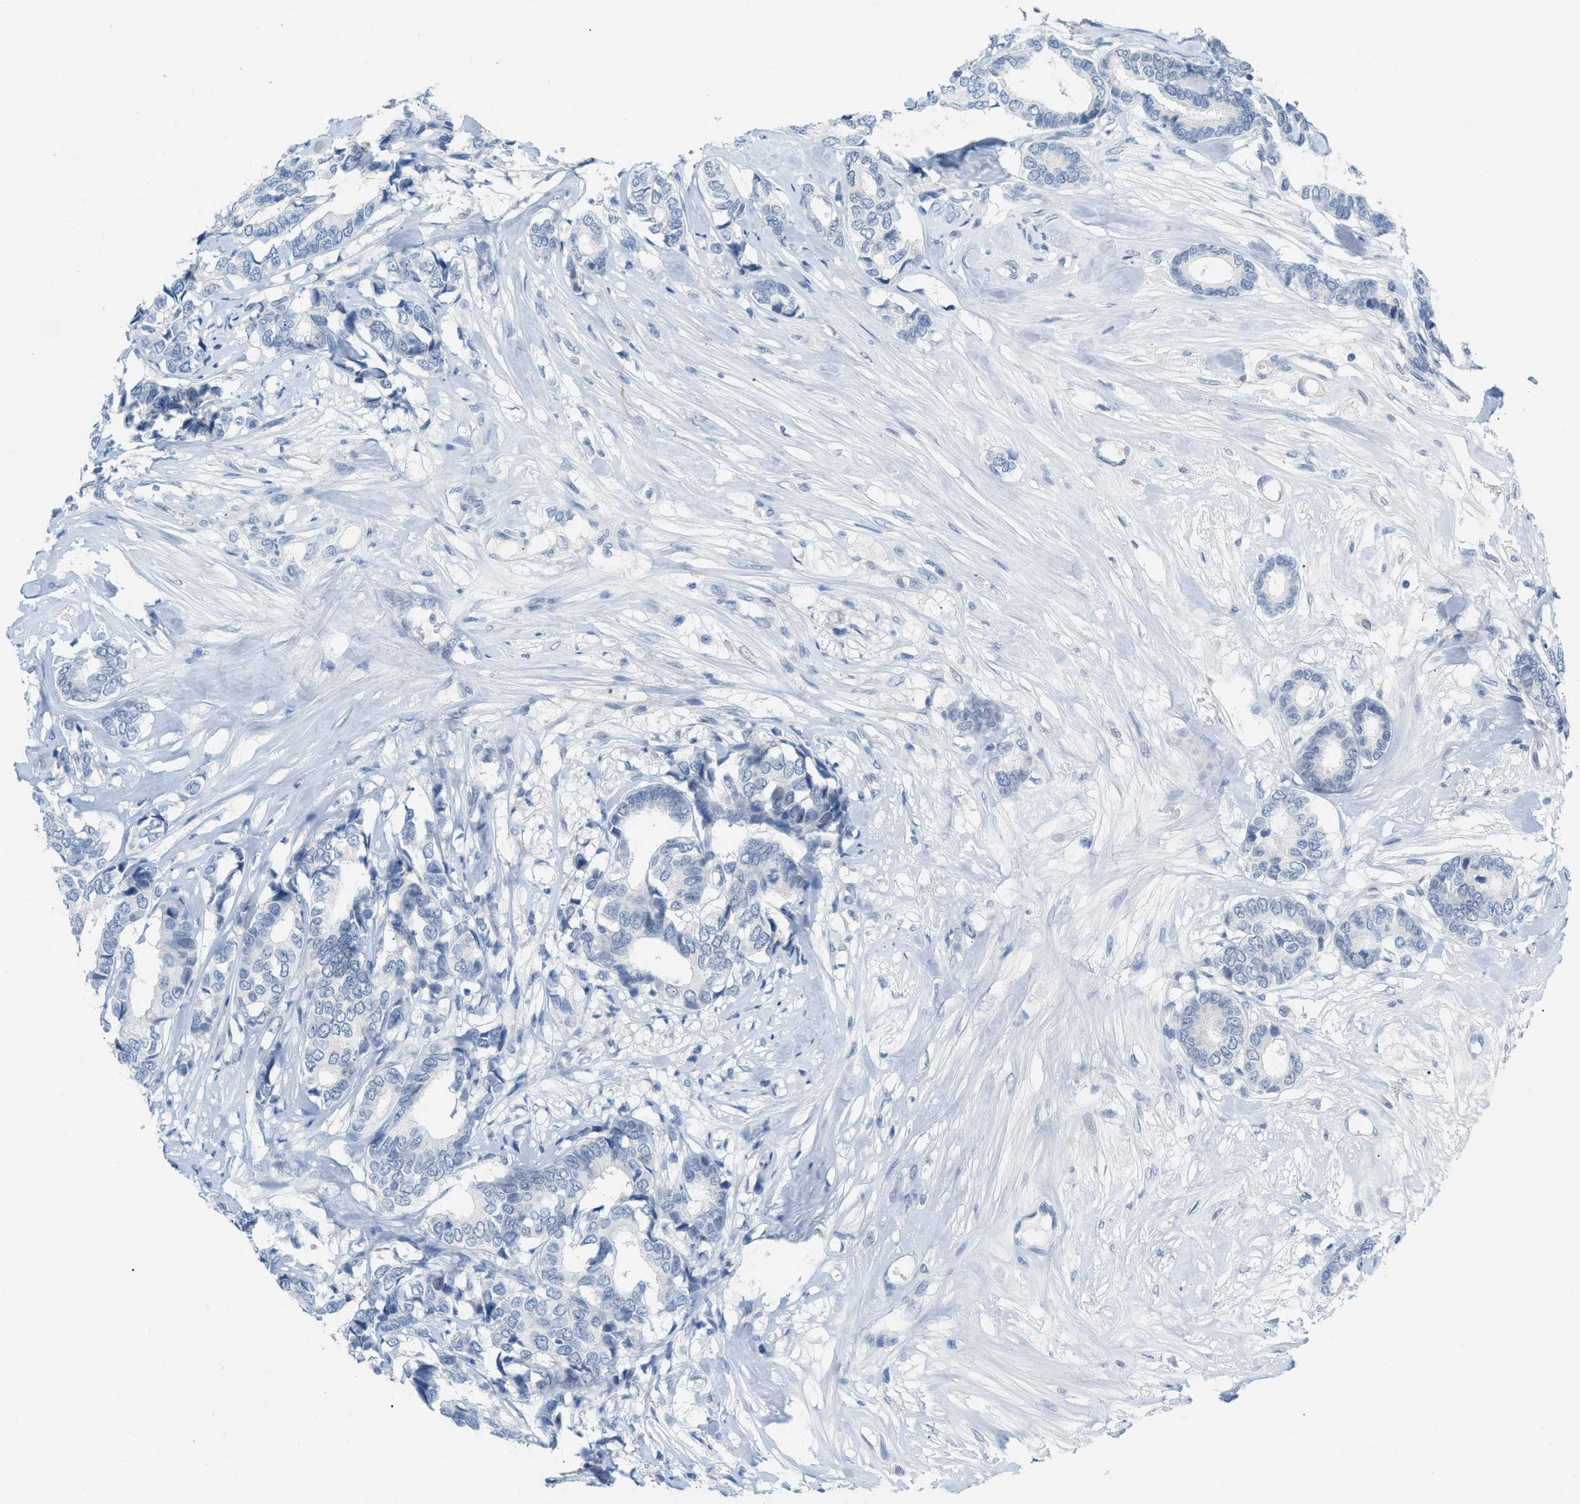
{"staining": {"intensity": "negative", "quantity": "none", "location": "none"}, "tissue": "breast cancer", "cell_type": "Tumor cells", "image_type": "cancer", "snomed": [{"axis": "morphology", "description": "Duct carcinoma"}, {"axis": "topography", "description": "Breast"}], "caption": "Immunohistochemistry (IHC) histopathology image of neoplastic tissue: human breast cancer stained with DAB exhibits no significant protein staining in tumor cells.", "gene": "HSF2", "patient": {"sex": "female", "age": 87}}